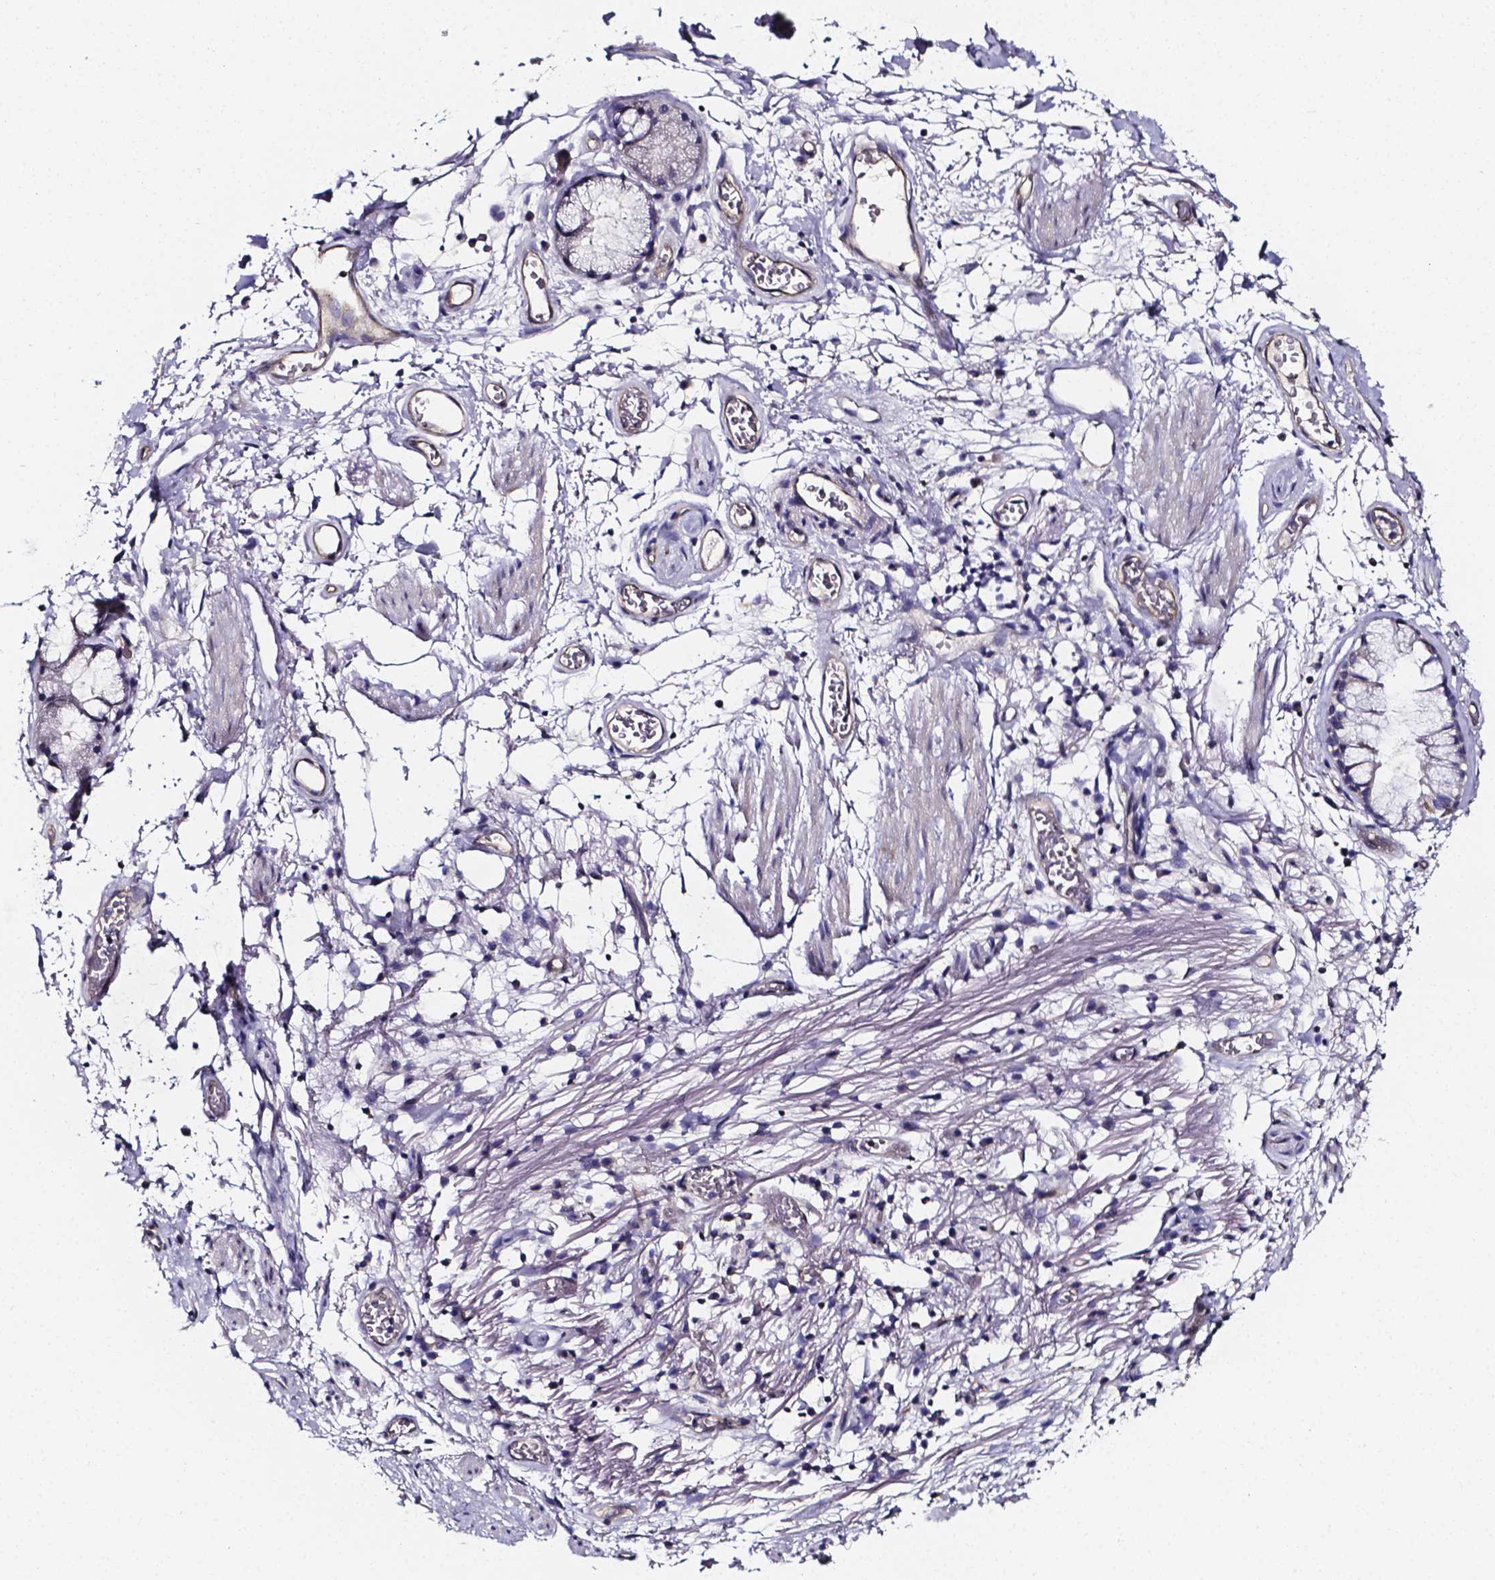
{"staining": {"intensity": "negative", "quantity": "none", "location": "none"}, "tissue": "adipose tissue", "cell_type": "Adipocytes", "image_type": "normal", "snomed": [{"axis": "morphology", "description": "Normal tissue, NOS"}, {"axis": "topography", "description": "Cartilage tissue"}, {"axis": "topography", "description": "Bronchus"}], "caption": "IHC photomicrograph of benign adipose tissue: human adipose tissue stained with DAB exhibits no significant protein positivity in adipocytes. Nuclei are stained in blue.", "gene": "CACNG8", "patient": {"sex": "male", "age": 58}}